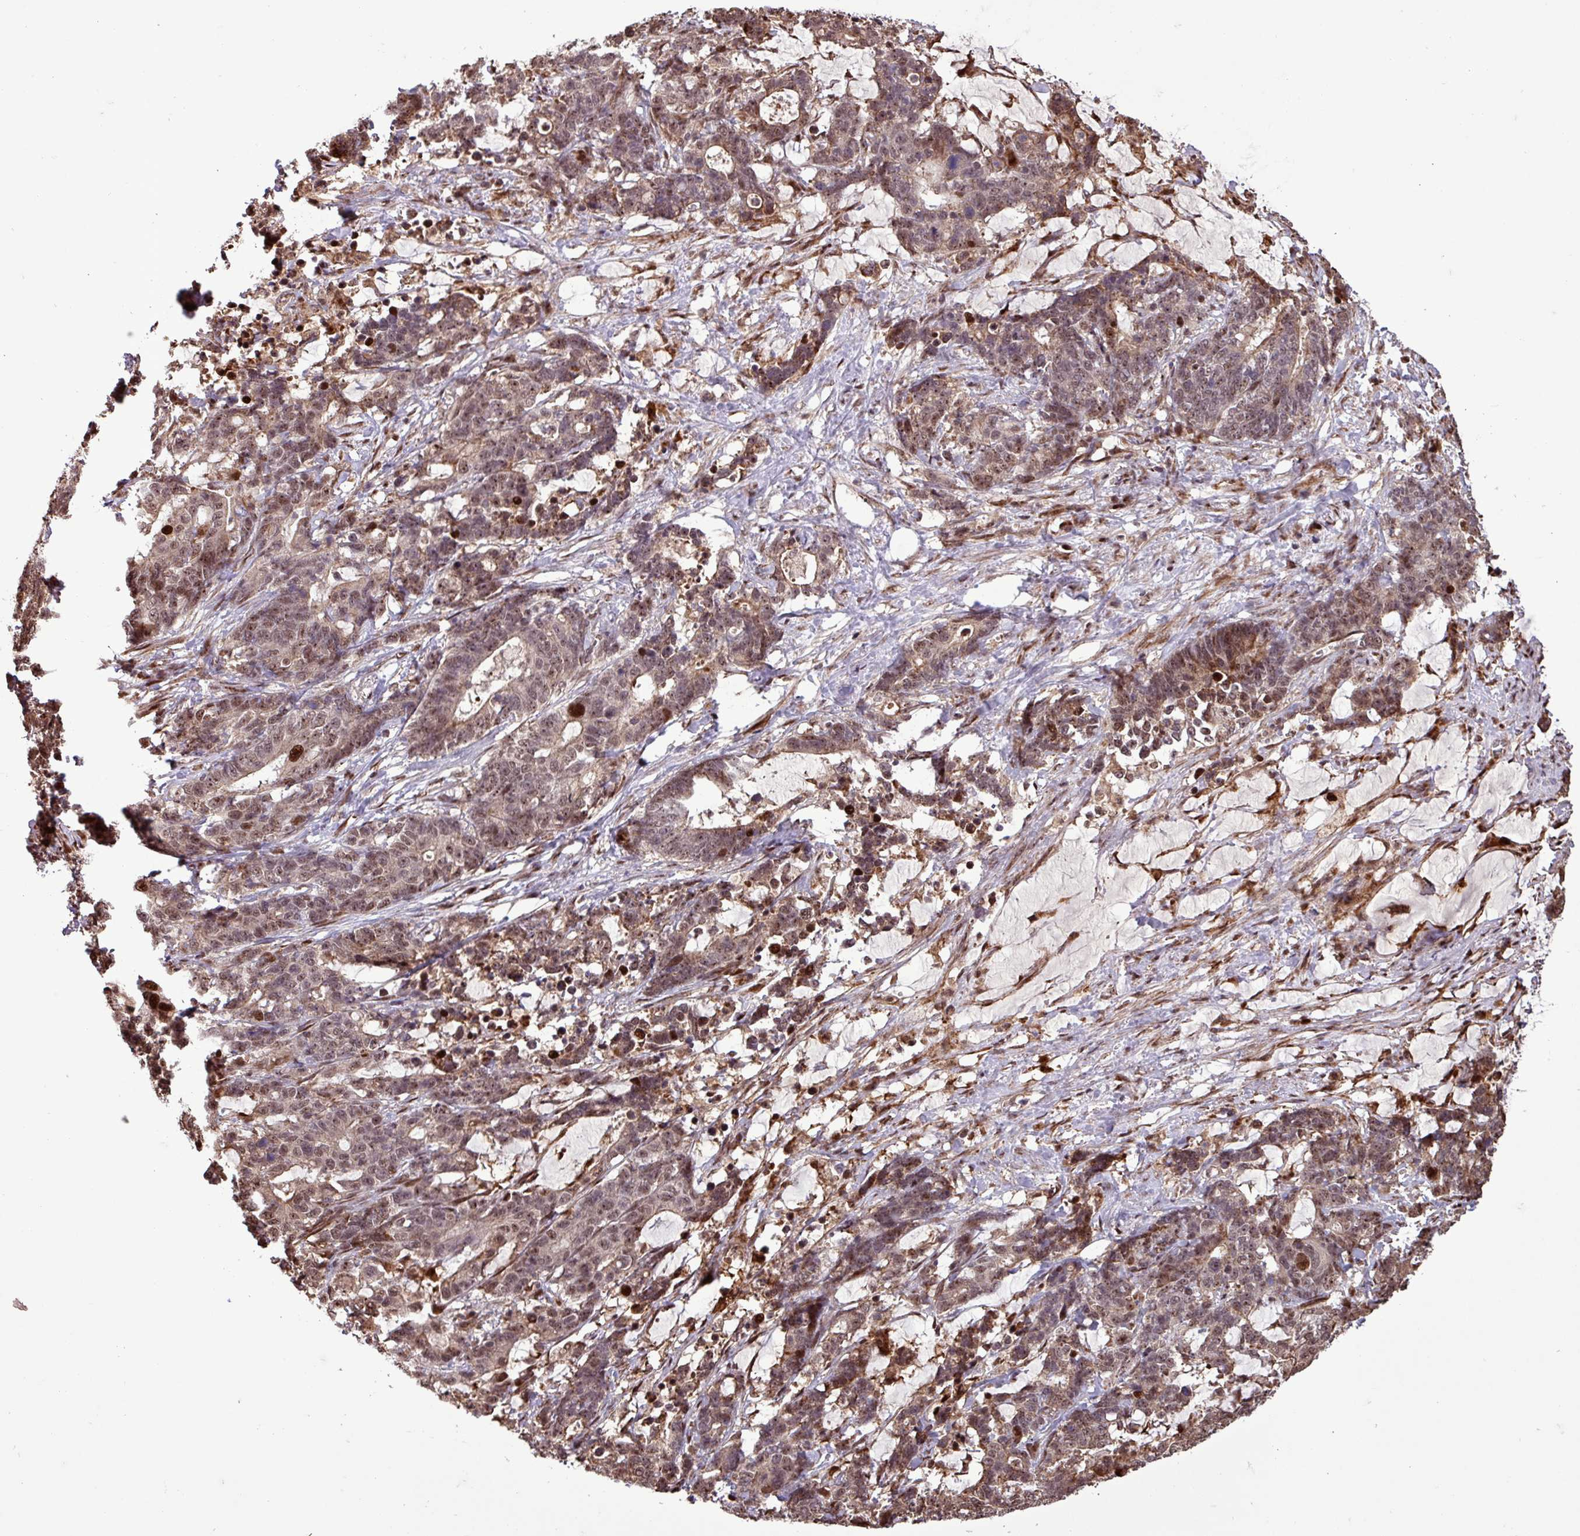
{"staining": {"intensity": "moderate", "quantity": "25%-75%", "location": "nuclear"}, "tissue": "stomach cancer", "cell_type": "Tumor cells", "image_type": "cancer", "snomed": [{"axis": "morphology", "description": "Normal tissue, NOS"}, {"axis": "morphology", "description": "Adenocarcinoma, NOS"}, {"axis": "topography", "description": "Stomach"}], "caption": "Moderate nuclear positivity for a protein is seen in about 25%-75% of tumor cells of stomach cancer (adenocarcinoma) using immunohistochemistry.", "gene": "SLC22A24", "patient": {"sex": "female", "age": 64}}